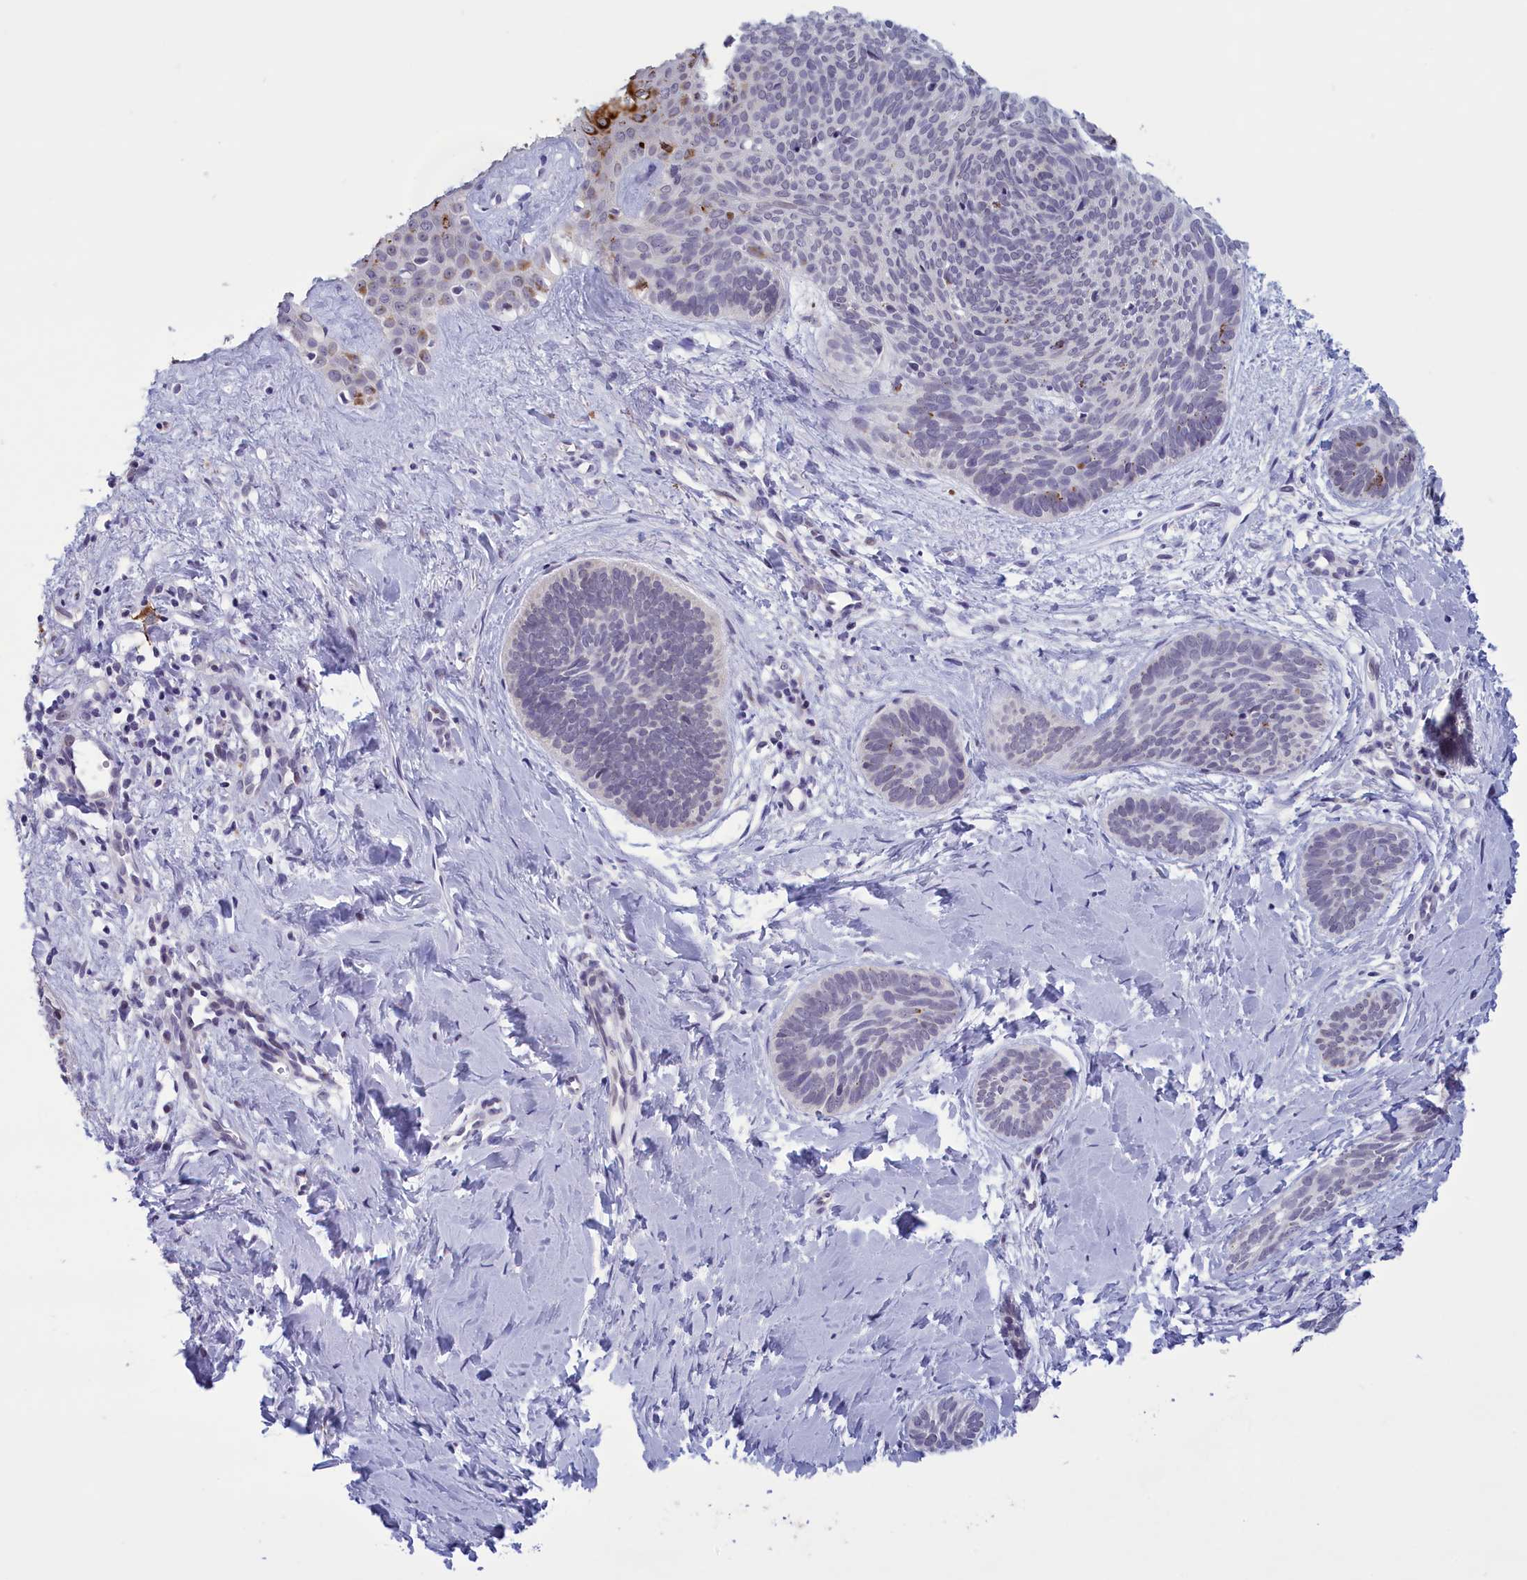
{"staining": {"intensity": "negative", "quantity": "none", "location": "none"}, "tissue": "skin cancer", "cell_type": "Tumor cells", "image_type": "cancer", "snomed": [{"axis": "morphology", "description": "Basal cell carcinoma"}, {"axis": "topography", "description": "Skin"}], "caption": "Skin cancer stained for a protein using immunohistochemistry (IHC) shows no staining tumor cells.", "gene": "ELOA2", "patient": {"sex": "female", "age": 81}}